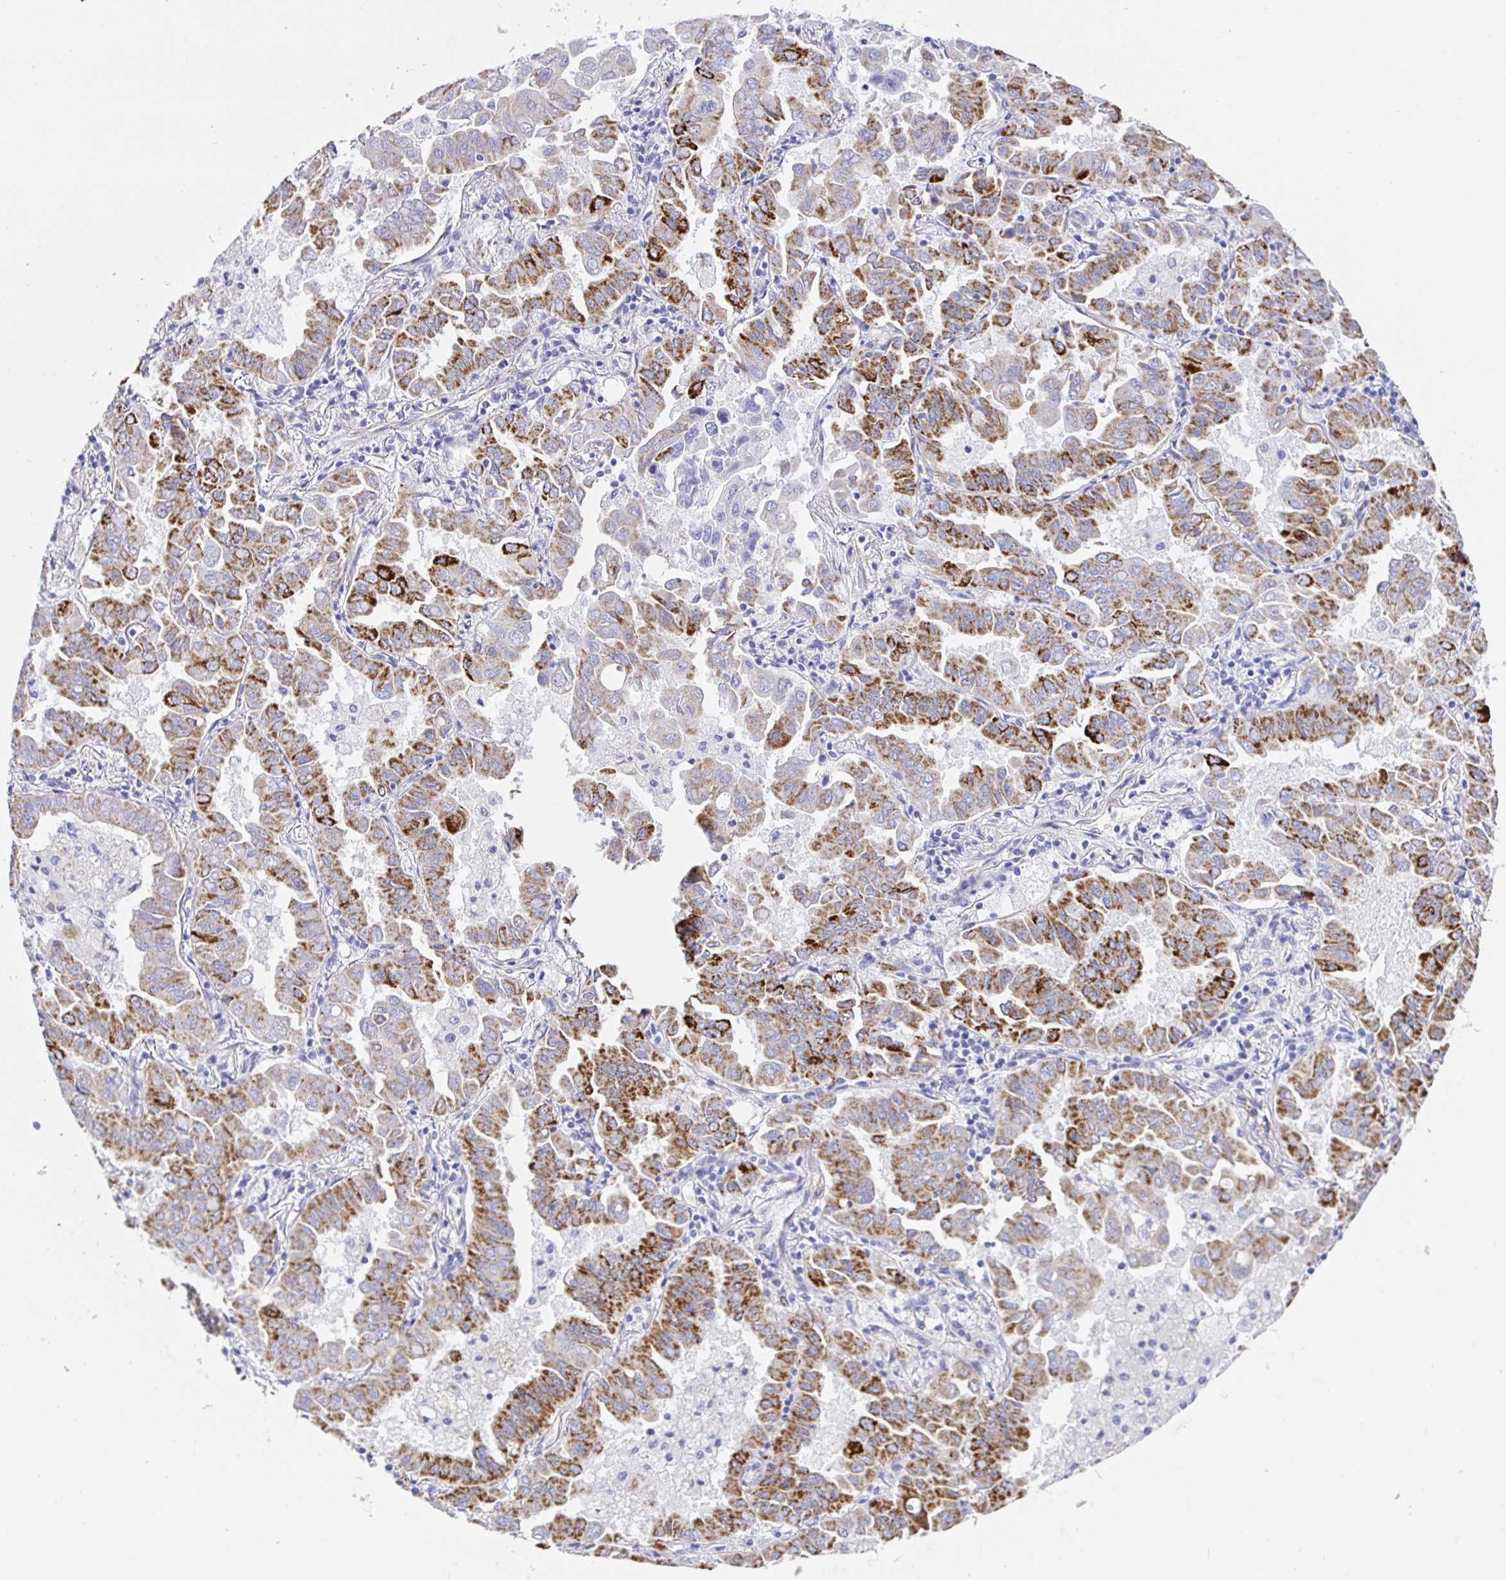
{"staining": {"intensity": "moderate", "quantity": "25%-75%", "location": "cytoplasmic/membranous"}, "tissue": "lung cancer", "cell_type": "Tumor cells", "image_type": "cancer", "snomed": [{"axis": "morphology", "description": "Adenocarcinoma, NOS"}, {"axis": "topography", "description": "Lung"}], "caption": "About 25%-75% of tumor cells in human lung adenocarcinoma demonstrate moderate cytoplasmic/membranous protein expression as visualized by brown immunohistochemical staining.", "gene": "MAOA", "patient": {"sex": "male", "age": 64}}